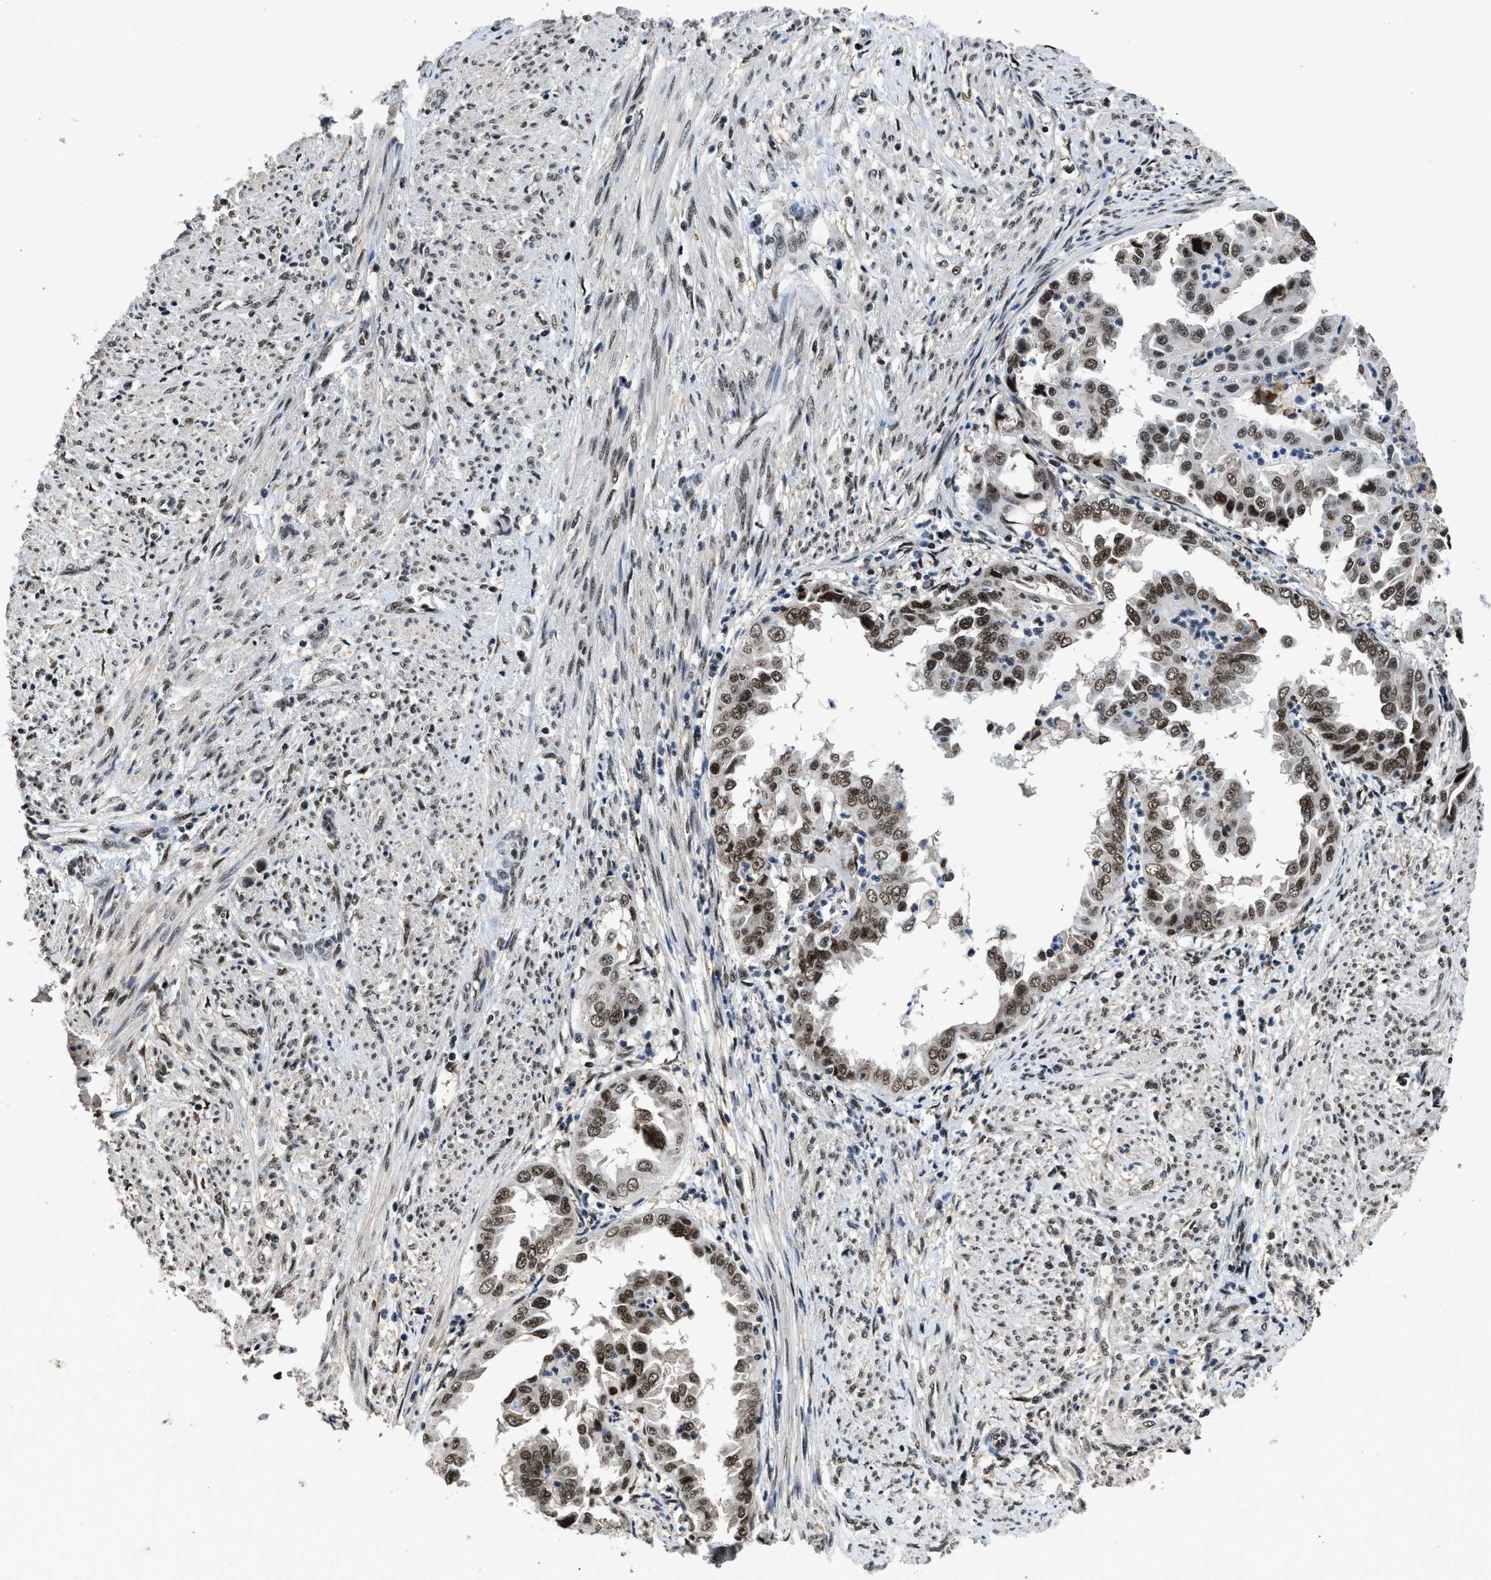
{"staining": {"intensity": "strong", "quantity": ">75%", "location": "nuclear"}, "tissue": "endometrial cancer", "cell_type": "Tumor cells", "image_type": "cancer", "snomed": [{"axis": "morphology", "description": "Adenocarcinoma, NOS"}, {"axis": "topography", "description": "Endometrium"}], "caption": "Immunohistochemical staining of human adenocarcinoma (endometrial) exhibits strong nuclear protein staining in about >75% of tumor cells.", "gene": "HNRNPH2", "patient": {"sex": "female", "age": 85}}